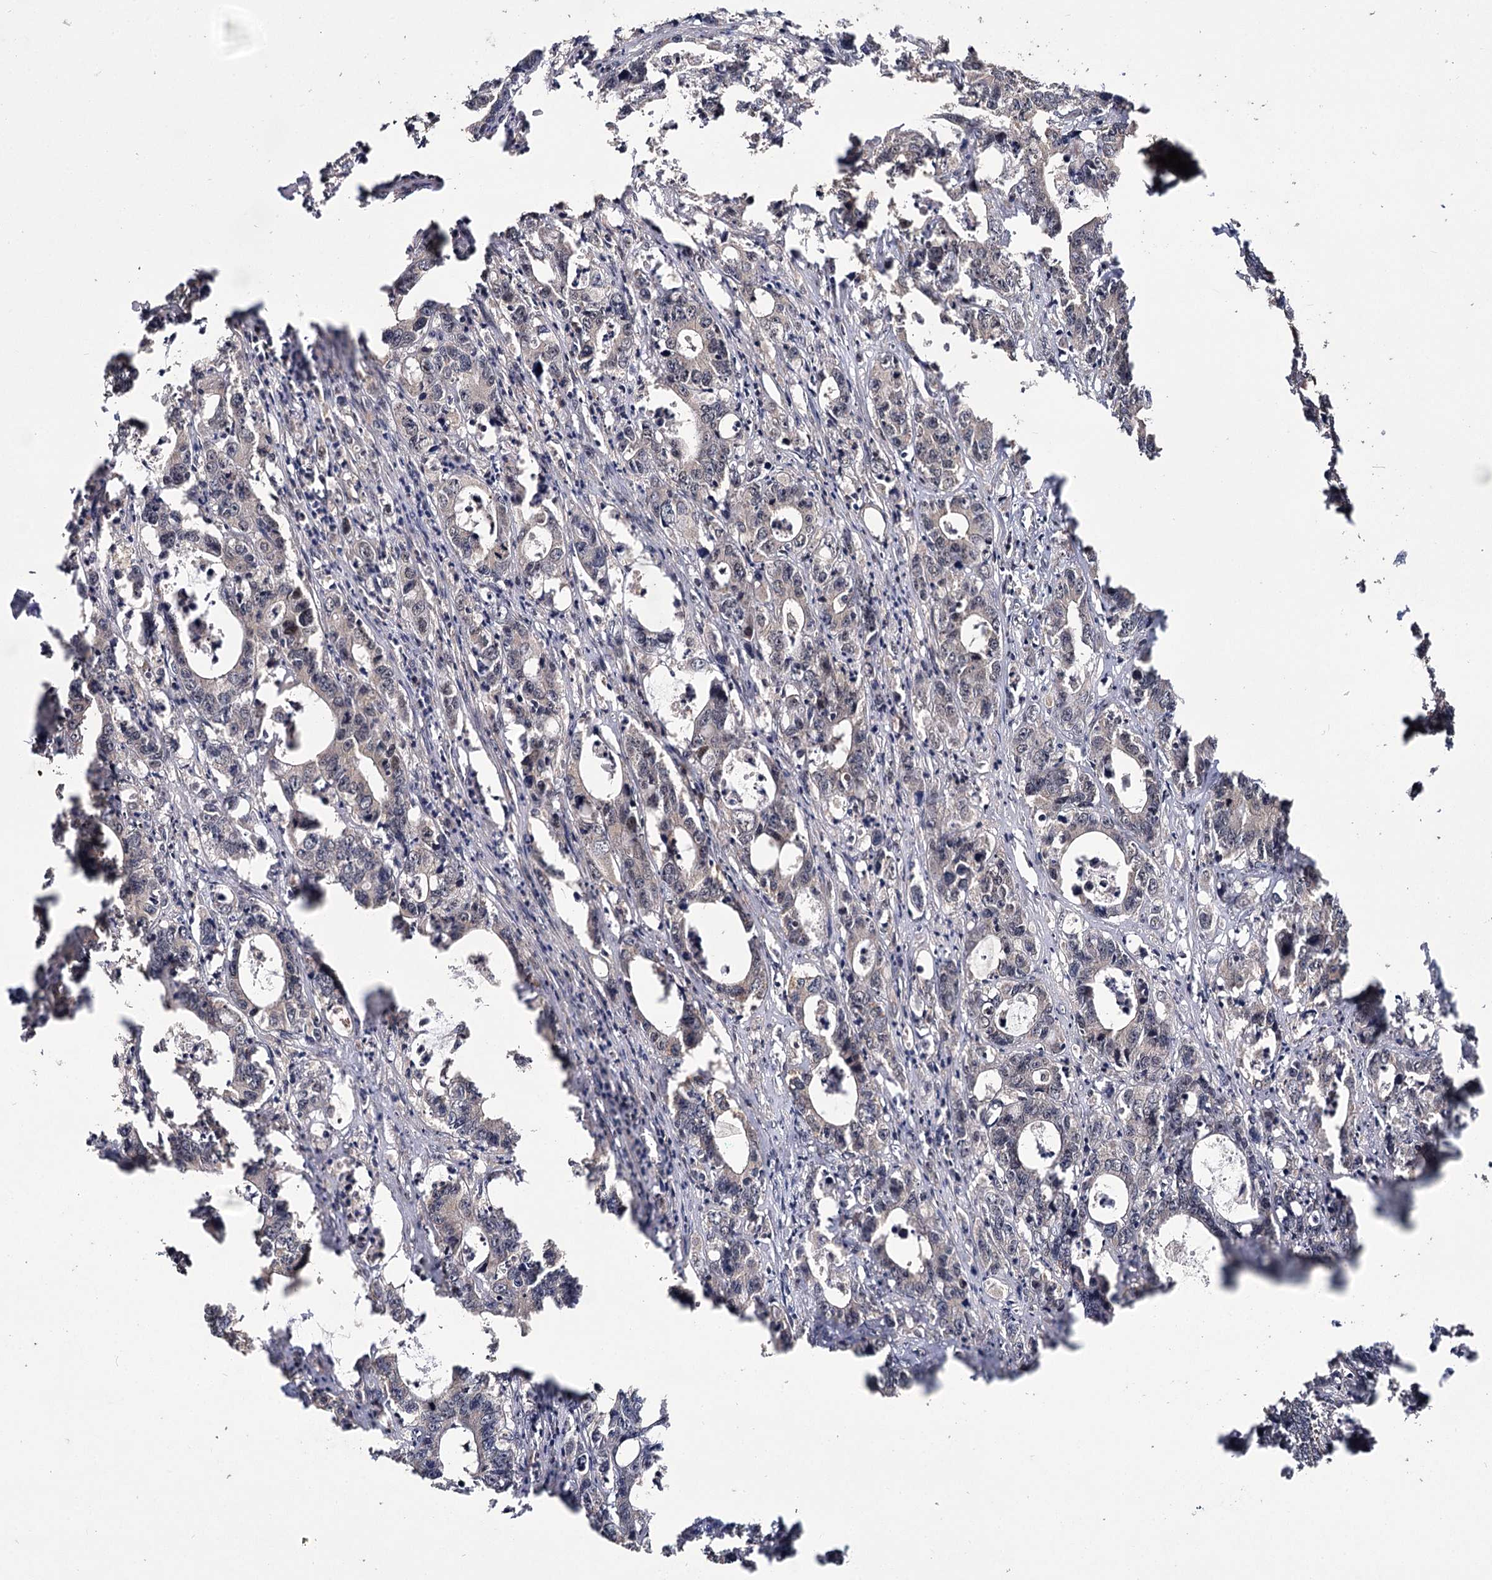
{"staining": {"intensity": "negative", "quantity": "none", "location": "none"}, "tissue": "colorectal cancer", "cell_type": "Tumor cells", "image_type": "cancer", "snomed": [{"axis": "morphology", "description": "Adenocarcinoma, NOS"}, {"axis": "topography", "description": "Colon"}], "caption": "Human colorectal cancer stained for a protein using immunohistochemistry (IHC) exhibits no staining in tumor cells.", "gene": "MKNK2", "patient": {"sex": "female", "age": 75}}